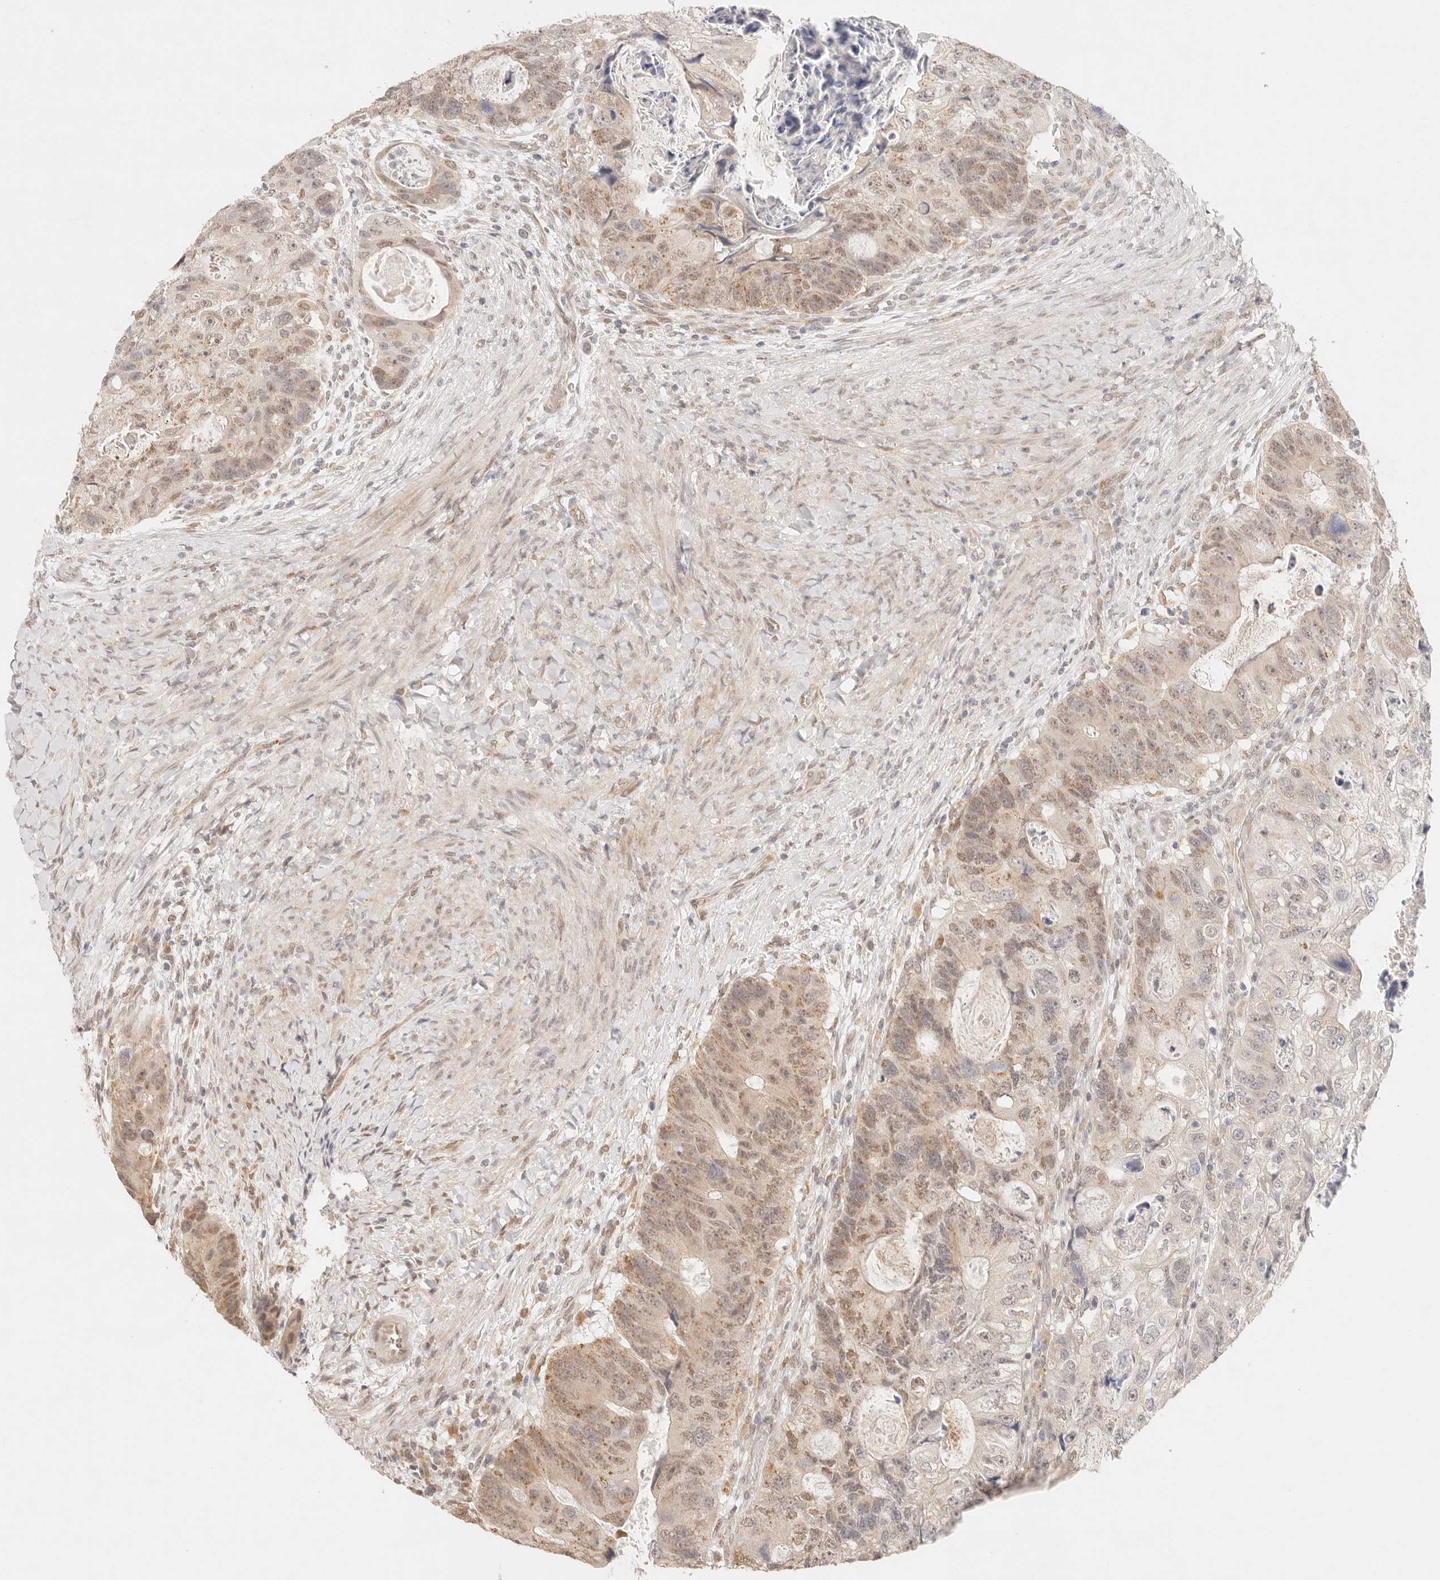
{"staining": {"intensity": "weak", "quantity": "25%-75%", "location": "nuclear"}, "tissue": "colorectal cancer", "cell_type": "Tumor cells", "image_type": "cancer", "snomed": [{"axis": "morphology", "description": "Adenocarcinoma, NOS"}, {"axis": "topography", "description": "Rectum"}], "caption": "Immunohistochemical staining of colorectal adenocarcinoma demonstrates low levels of weak nuclear staining in about 25%-75% of tumor cells.", "gene": "GPR156", "patient": {"sex": "male", "age": 59}}